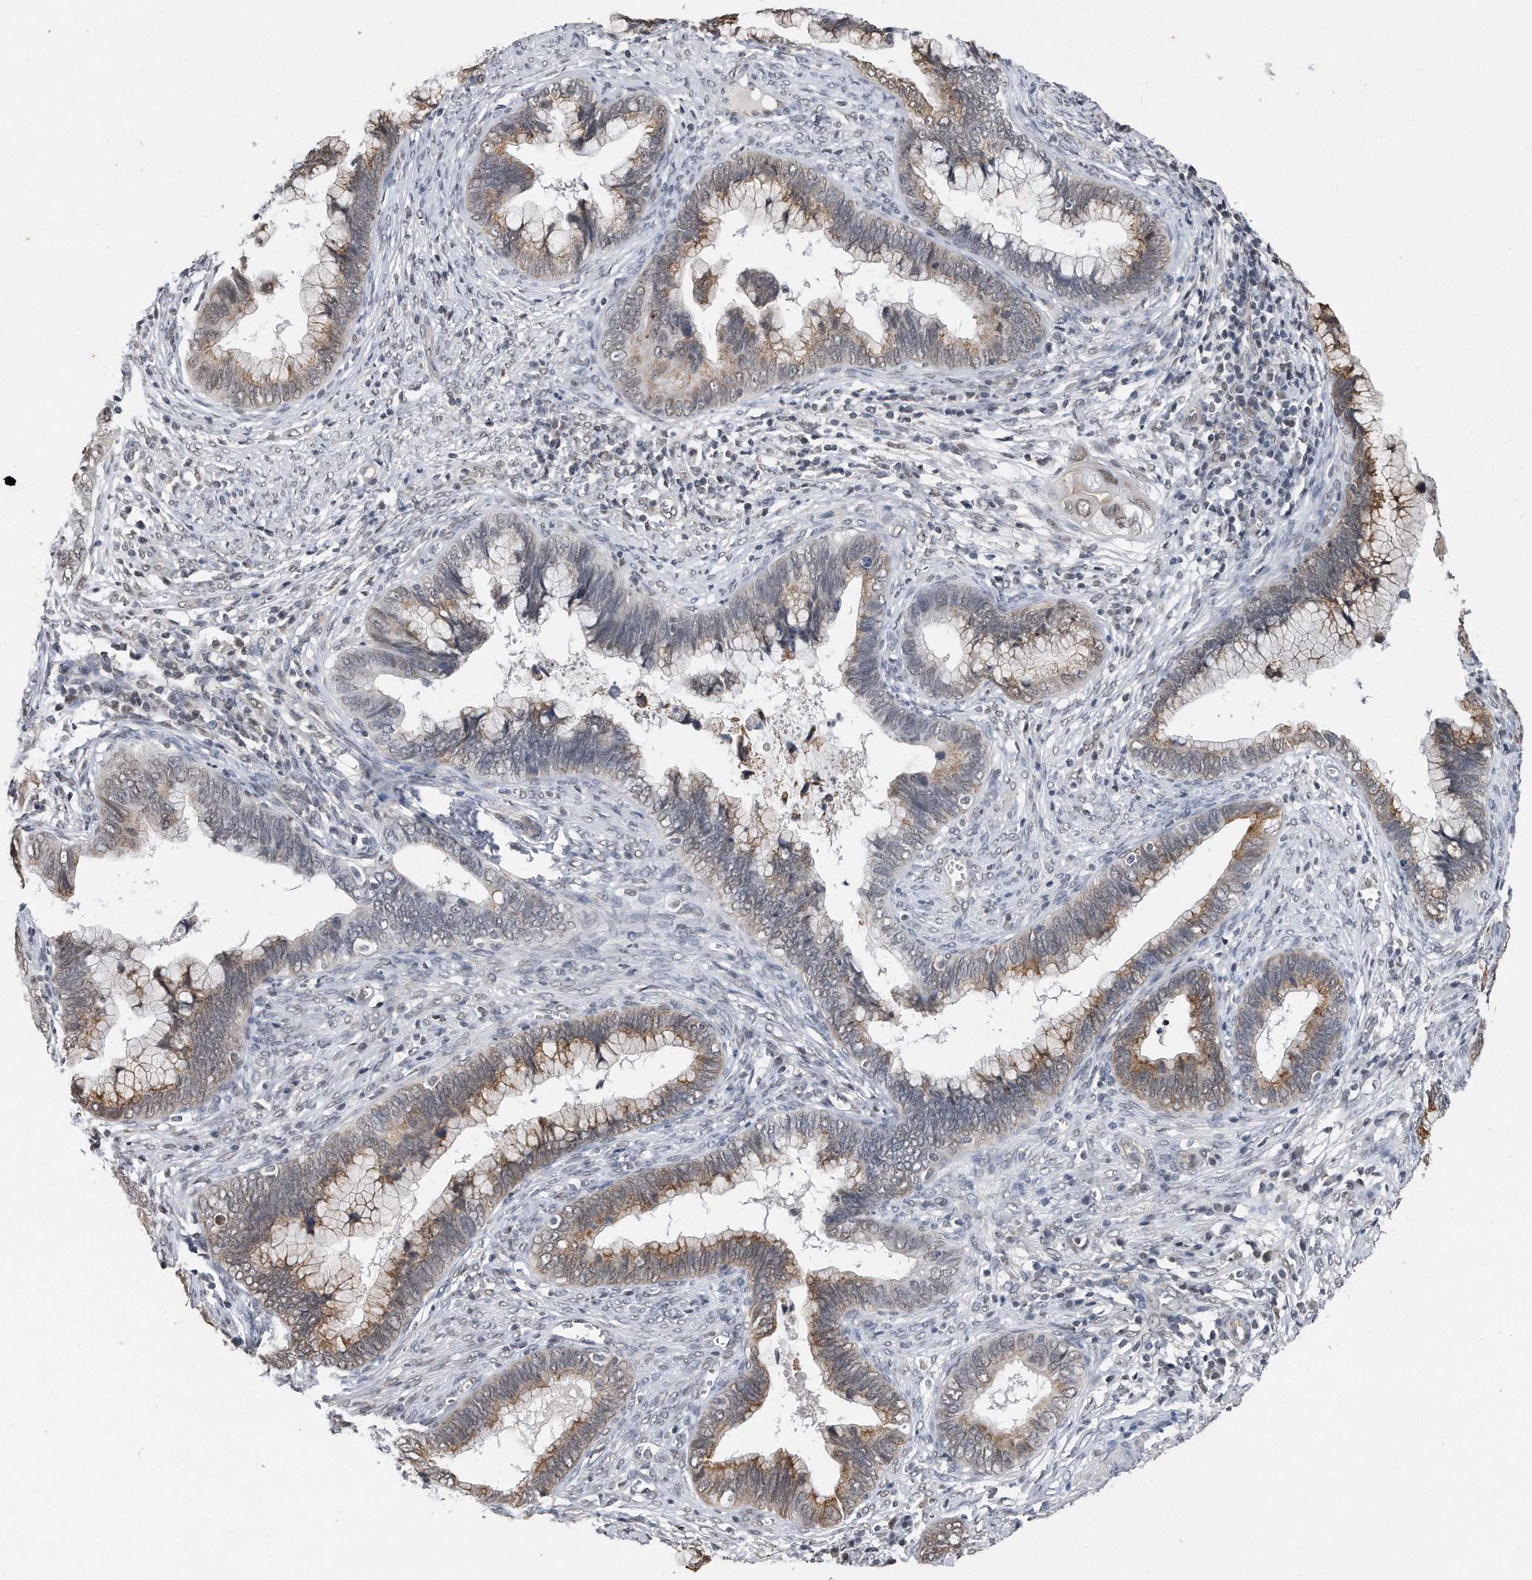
{"staining": {"intensity": "moderate", "quantity": "25%-75%", "location": "cytoplasmic/membranous"}, "tissue": "cervical cancer", "cell_type": "Tumor cells", "image_type": "cancer", "snomed": [{"axis": "morphology", "description": "Adenocarcinoma, NOS"}, {"axis": "topography", "description": "Cervix"}], "caption": "IHC (DAB) staining of cervical cancer (adenocarcinoma) exhibits moderate cytoplasmic/membranous protein staining in approximately 25%-75% of tumor cells.", "gene": "TP53INP1", "patient": {"sex": "female", "age": 44}}